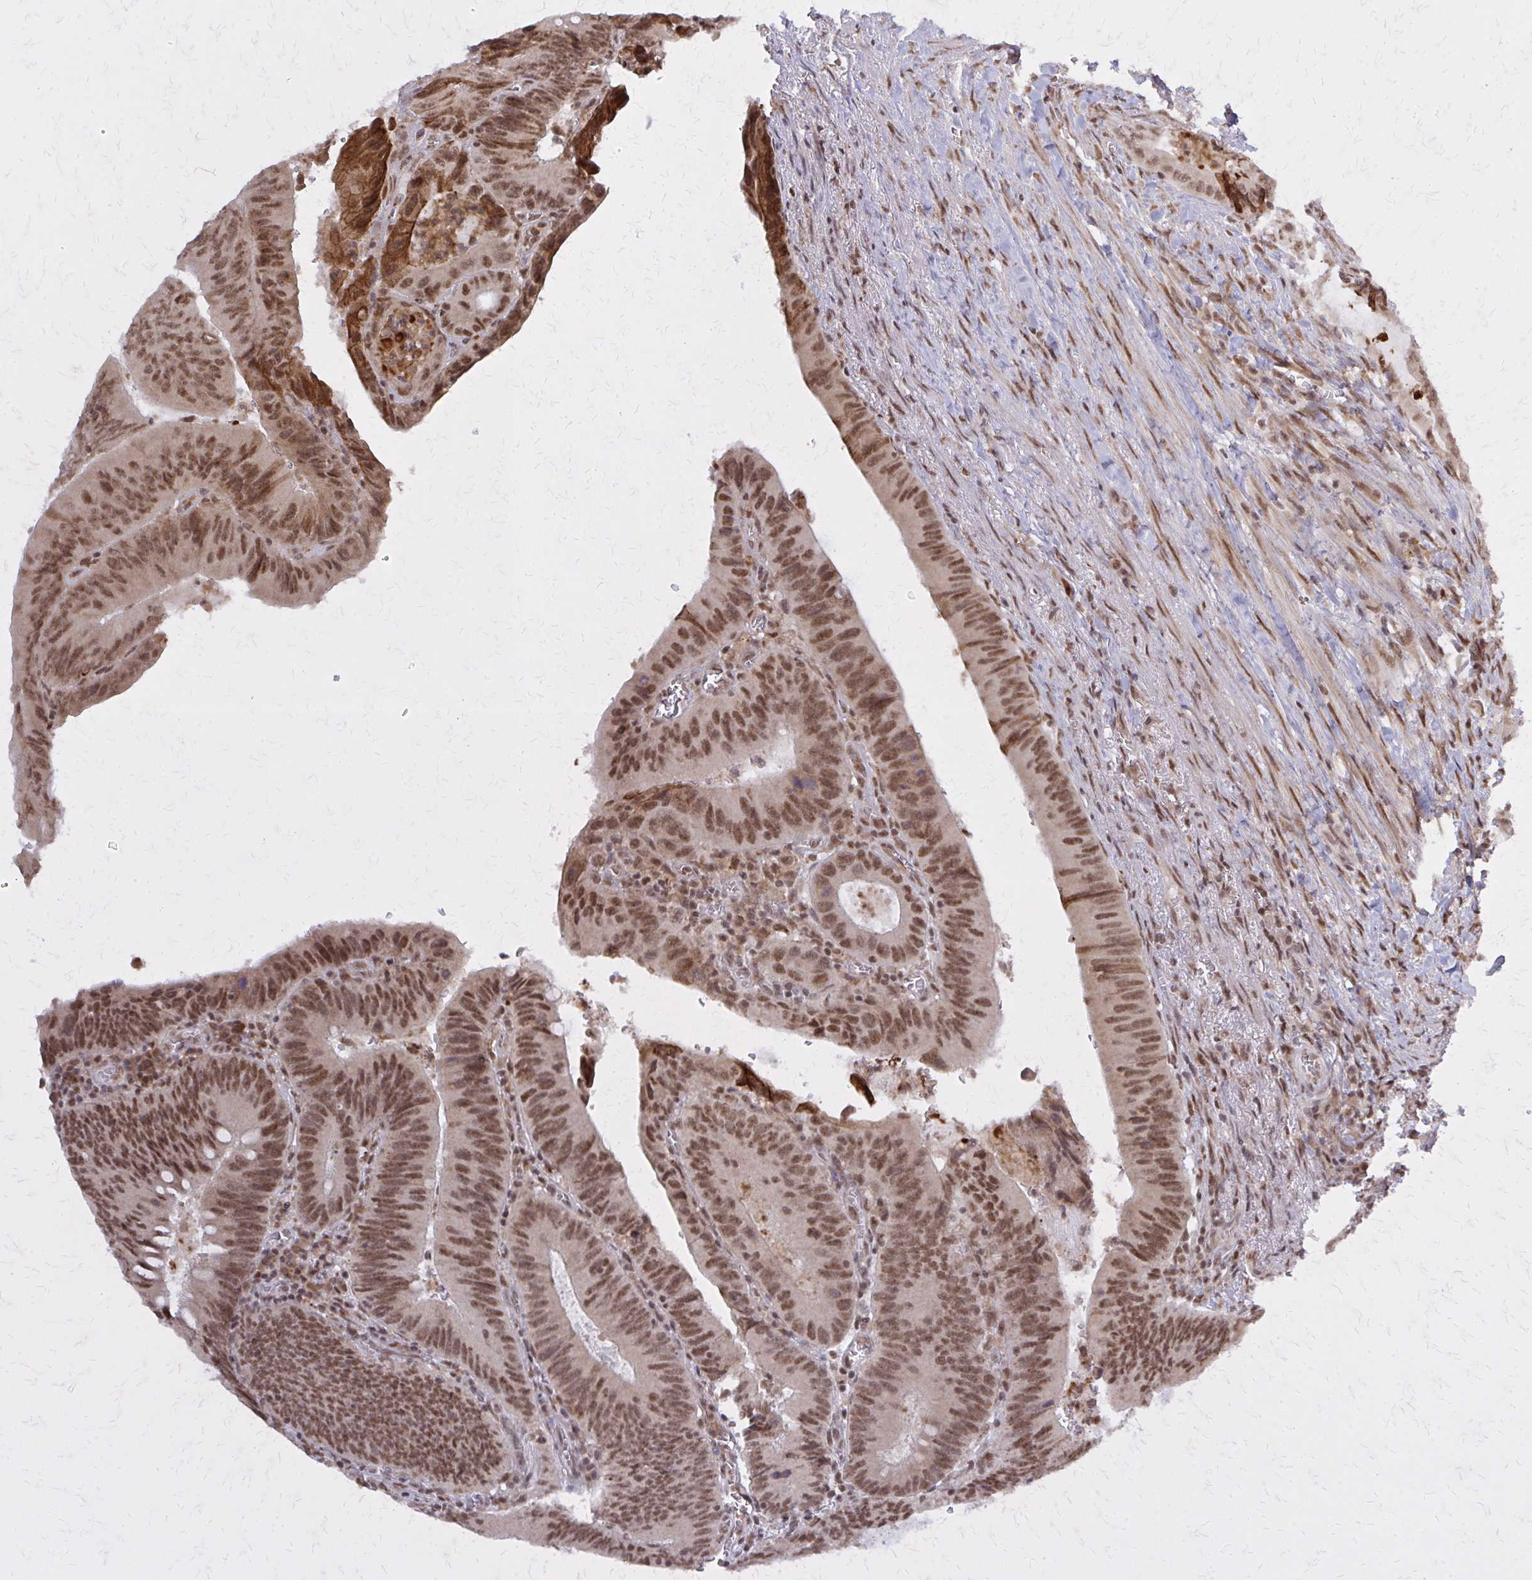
{"staining": {"intensity": "moderate", "quantity": ">75%", "location": "nuclear"}, "tissue": "colorectal cancer", "cell_type": "Tumor cells", "image_type": "cancer", "snomed": [{"axis": "morphology", "description": "Adenocarcinoma, NOS"}, {"axis": "topography", "description": "Rectum"}], "caption": "A brown stain highlights moderate nuclear positivity of a protein in human colorectal cancer tumor cells.", "gene": "HDAC3", "patient": {"sex": "female", "age": 72}}